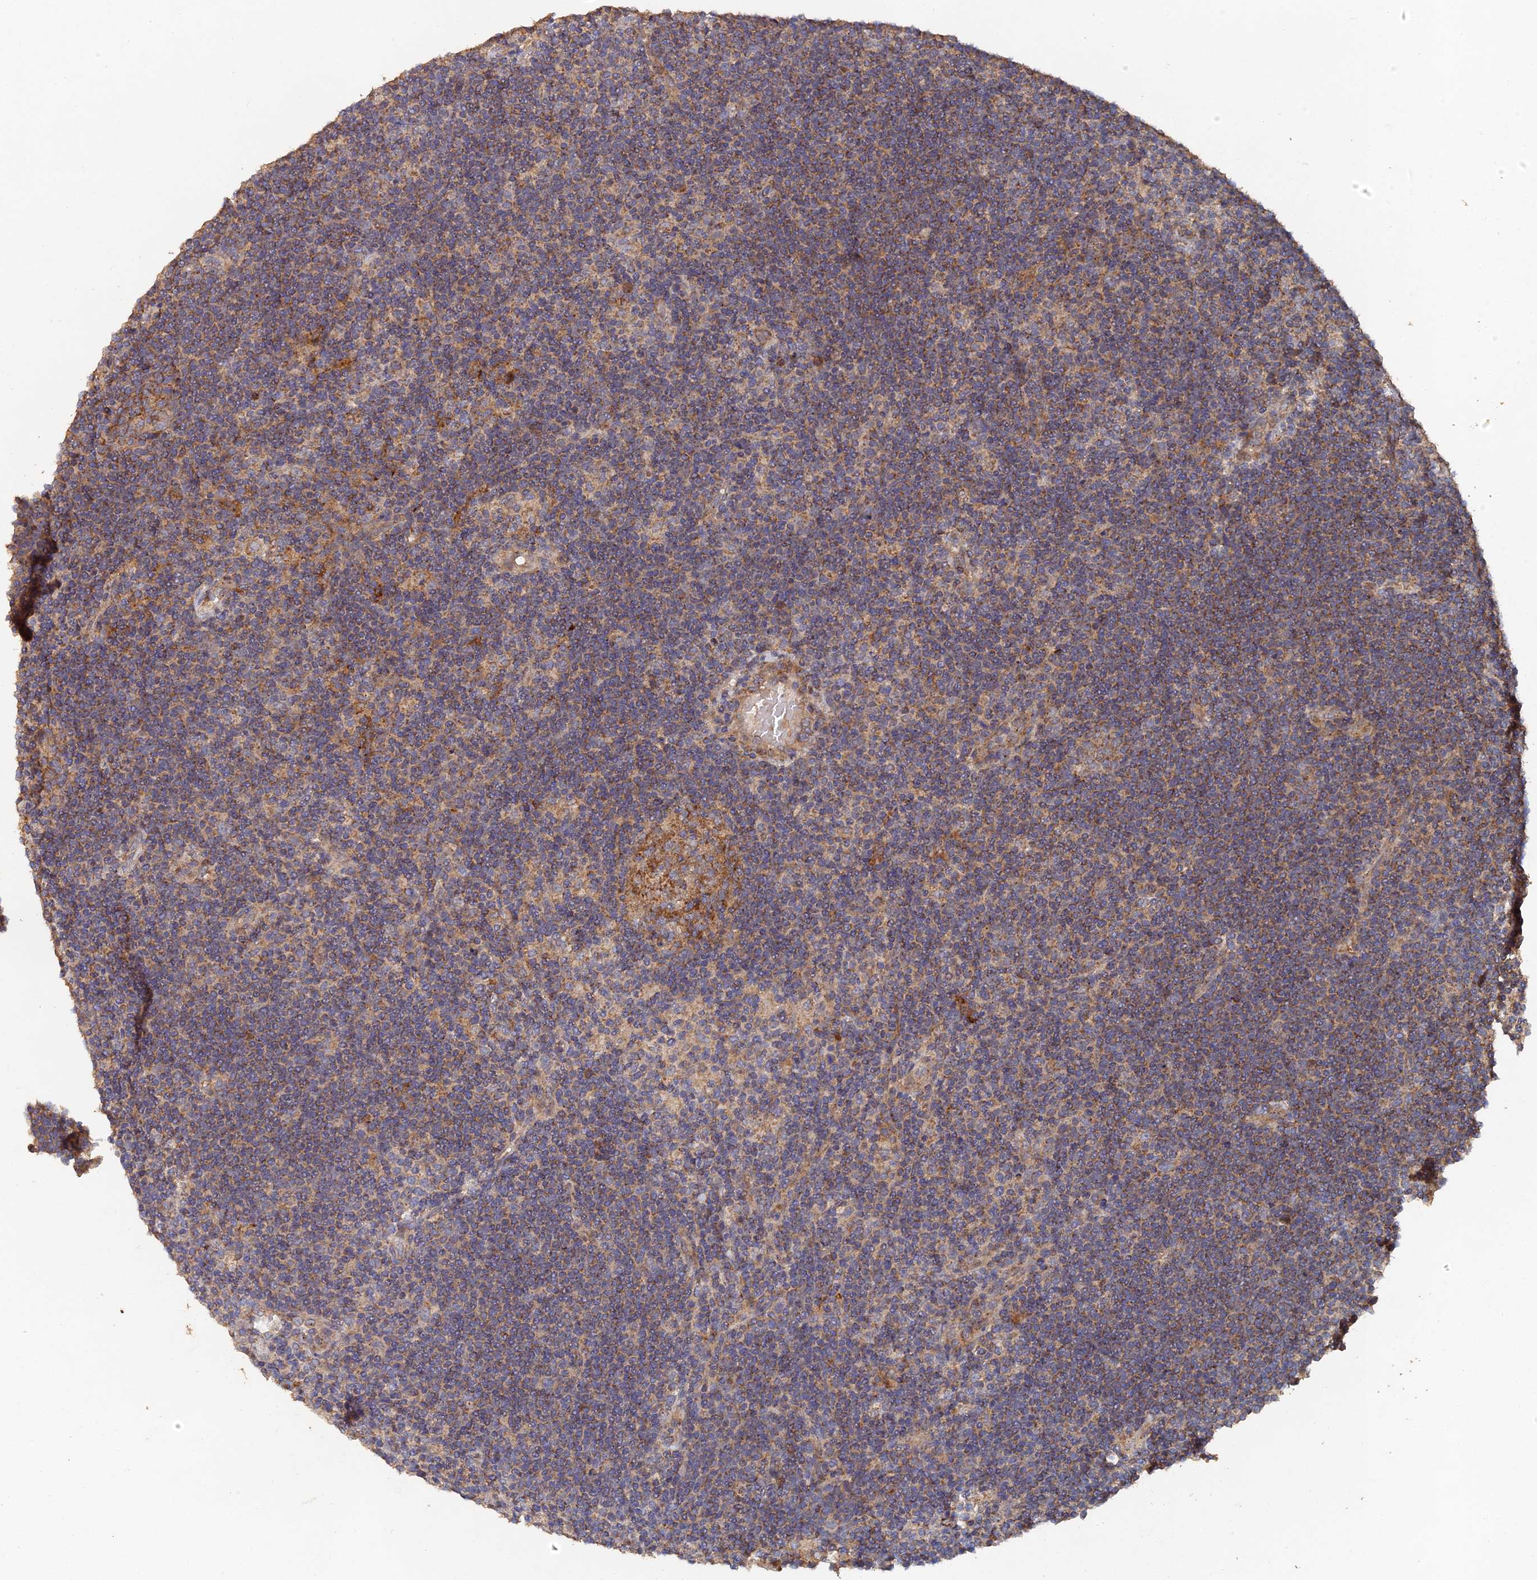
{"staining": {"intensity": "weak", "quantity": "25%-75%", "location": "cytoplasmic/membranous"}, "tissue": "lymphoma", "cell_type": "Tumor cells", "image_type": "cancer", "snomed": [{"axis": "morphology", "description": "Hodgkin's disease, NOS"}, {"axis": "topography", "description": "Lymph node"}], "caption": "Tumor cells exhibit low levels of weak cytoplasmic/membranous staining in about 25%-75% of cells in lymphoma.", "gene": "SPANXN4", "patient": {"sex": "female", "age": 57}}